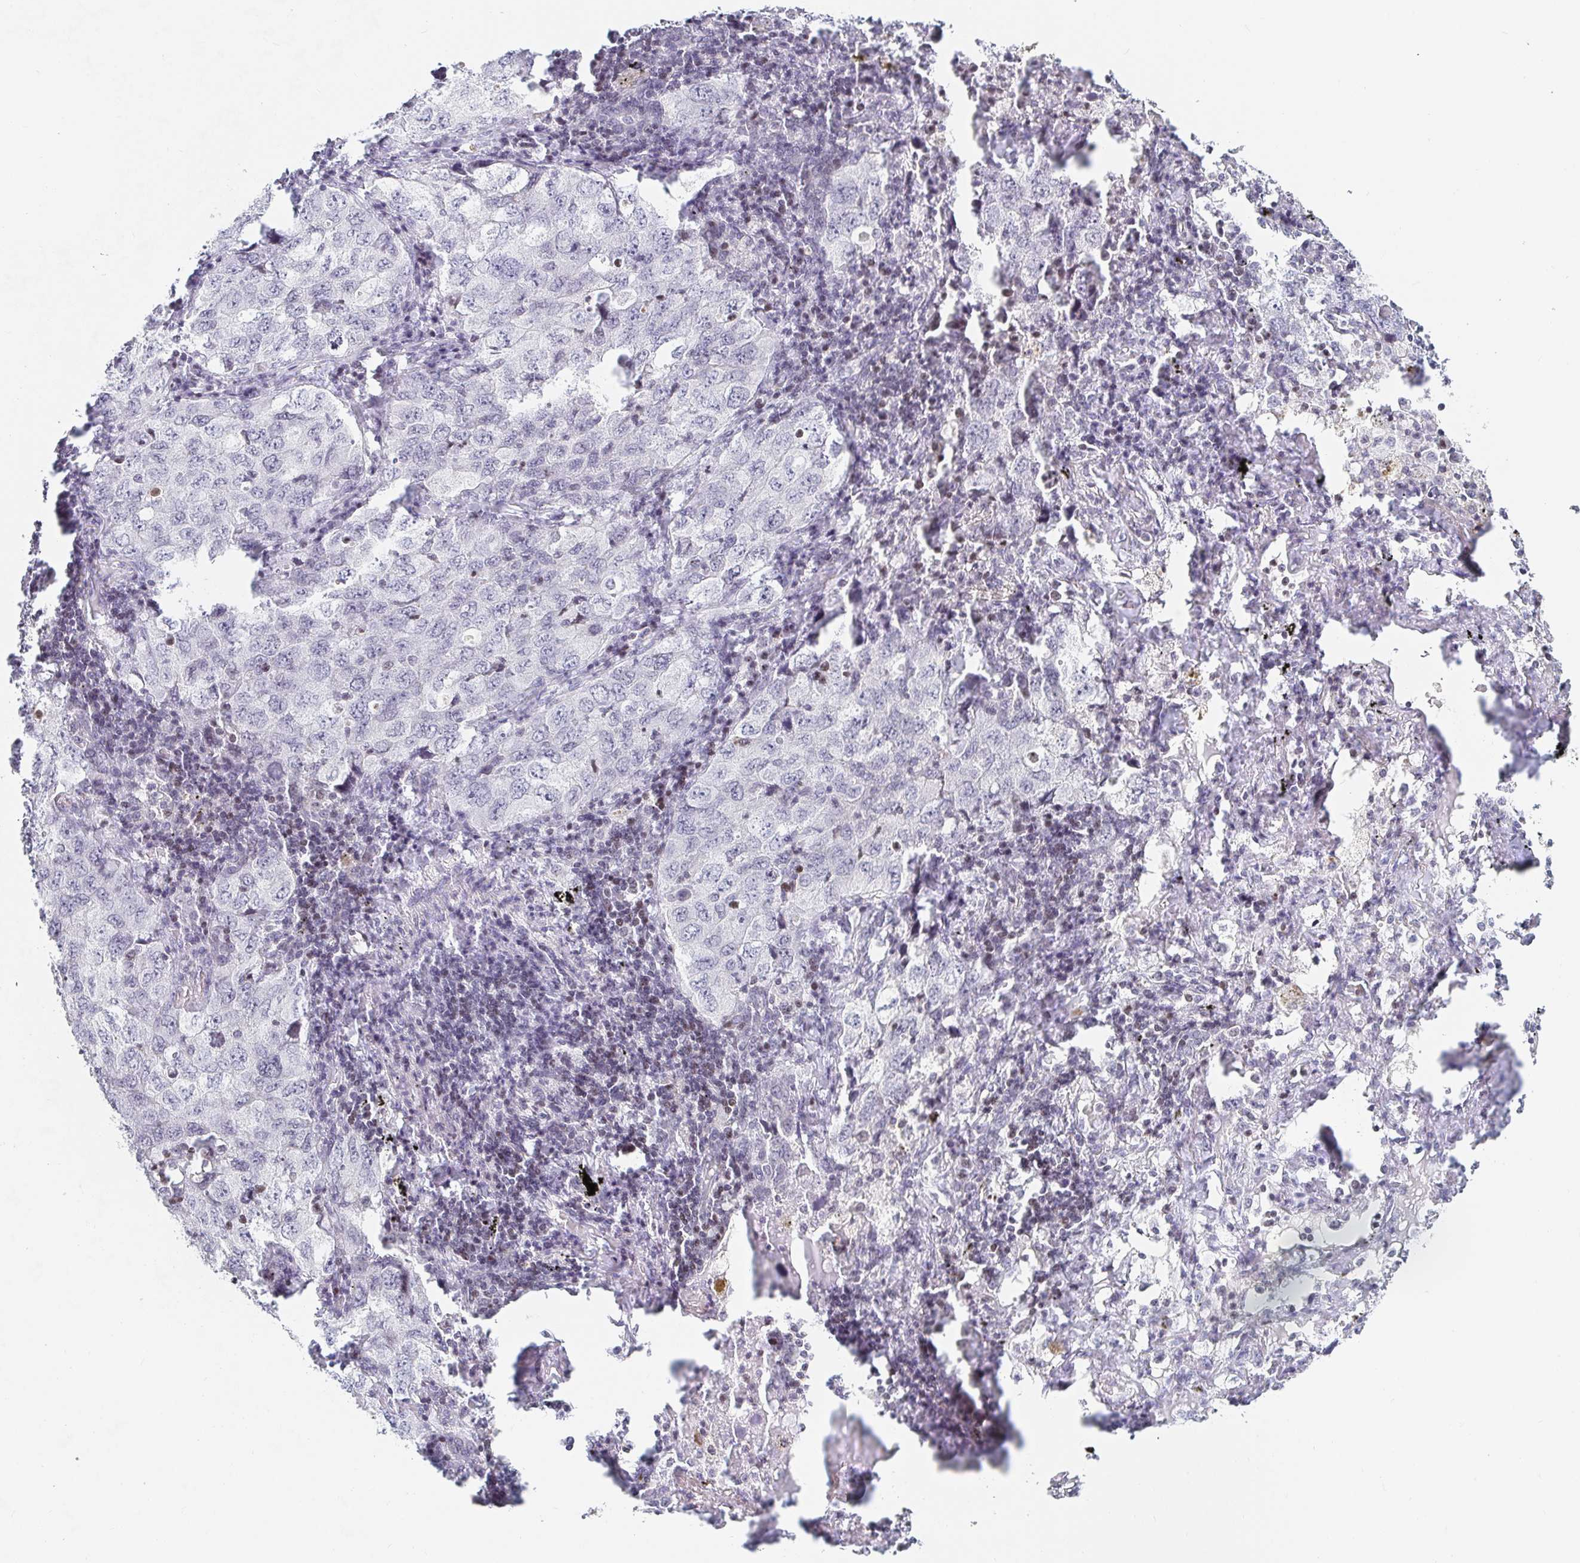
{"staining": {"intensity": "negative", "quantity": "none", "location": "none"}, "tissue": "lung cancer", "cell_type": "Tumor cells", "image_type": "cancer", "snomed": [{"axis": "morphology", "description": "Adenocarcinoma, NOS"}, {"axis": "topography", "description": "Lung"}], "caption": "The immunohistochemistry photomicrograph has no significant positivity in tumor cells of adenocarcinoma (lung) tissue.", "gene": "NME9", "patient": {"sex": "female", "age": 57}}